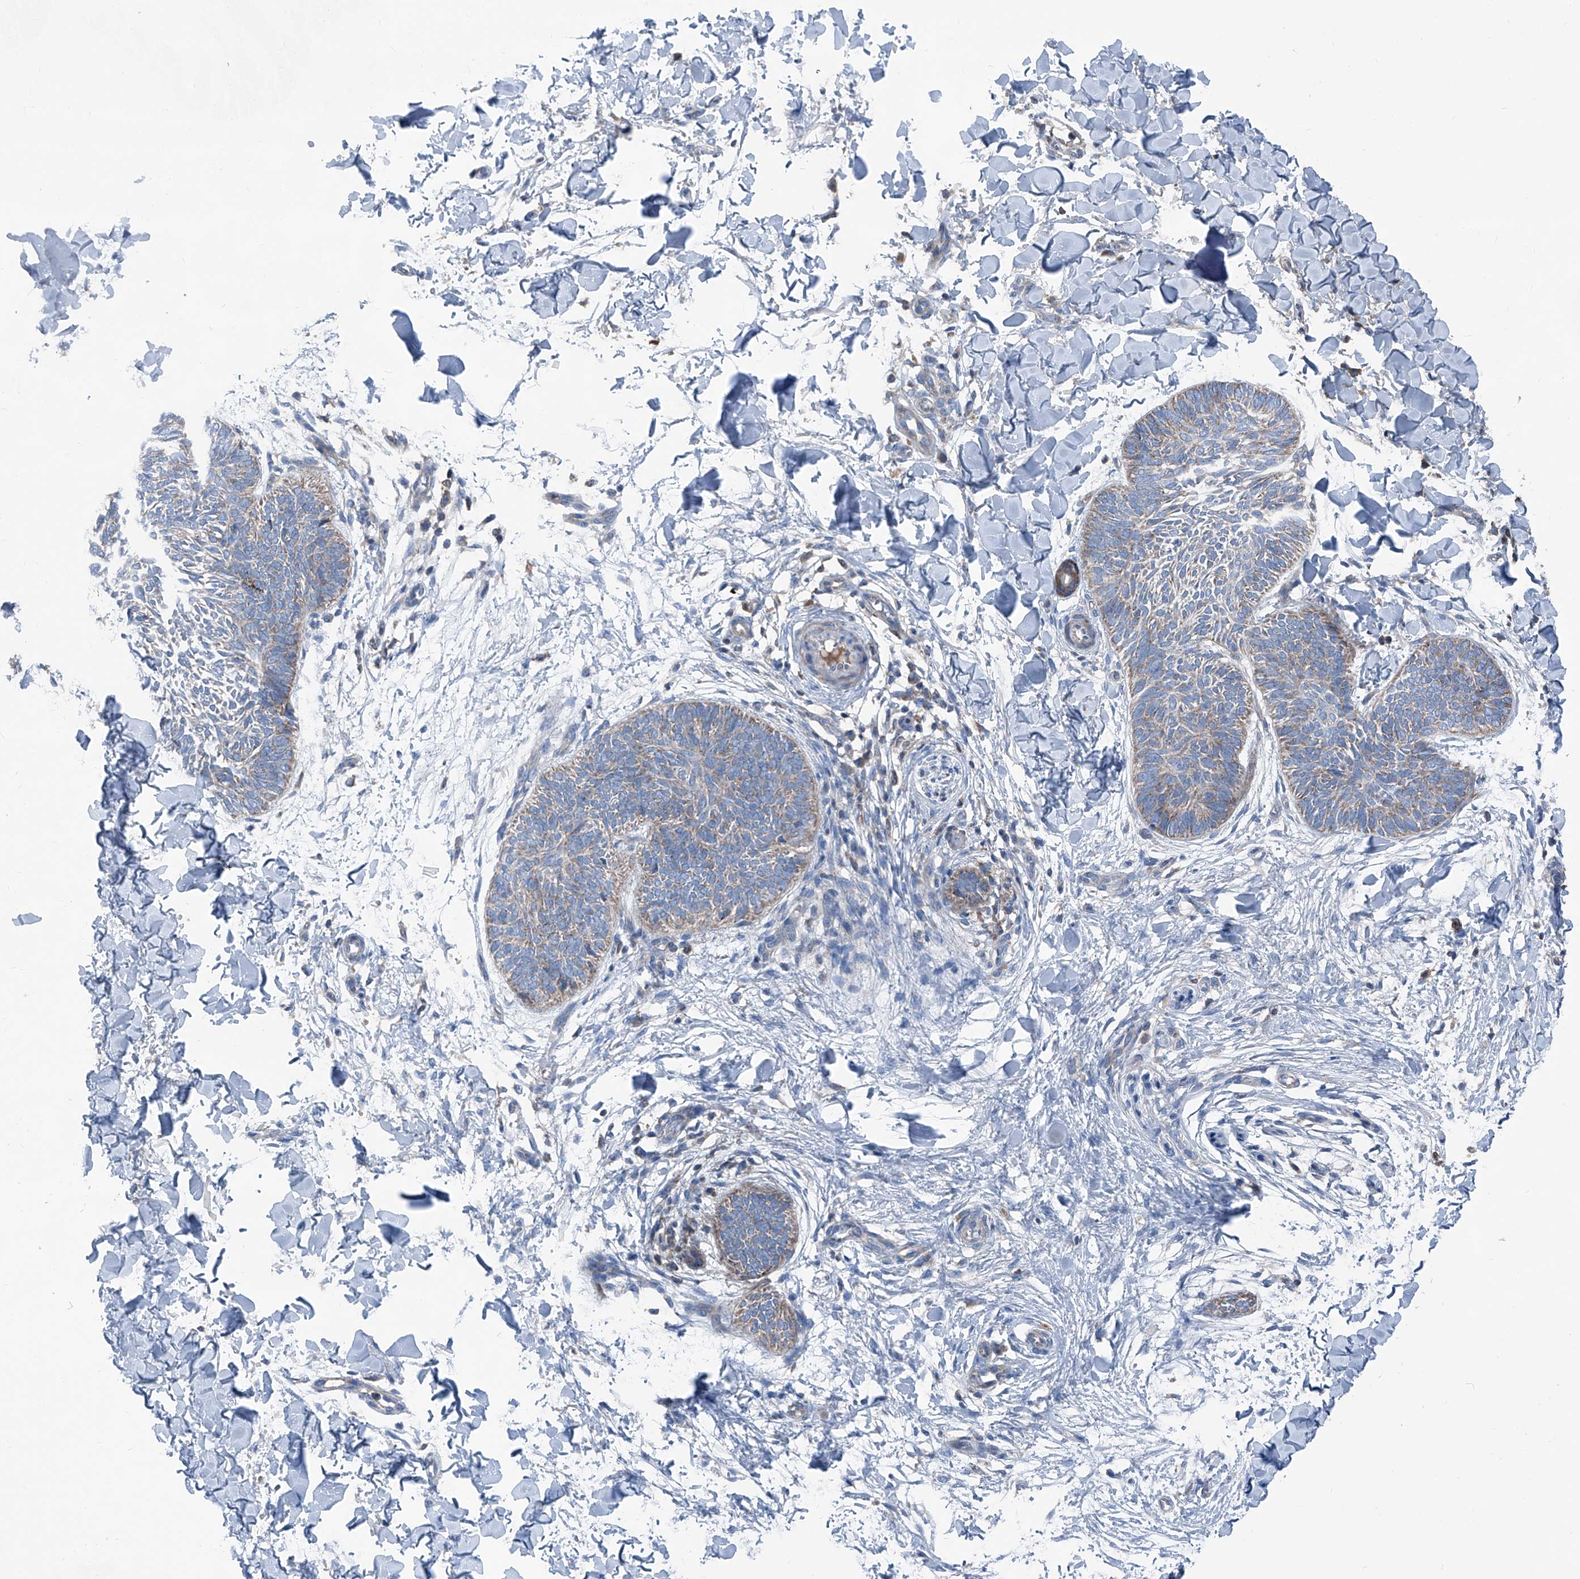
{"staining": {"intensity": "weak", "quantity": "25%-75%", "location": "cytoplasmic/membranous"}, "tissue": "skin cancer", "cell_type": "Tumor cells", "image_type": "cancer", "snomed": [{"axis": "morphology", "description": "Normal tissue, NOS"}, {"axis": "morphology", "description": "Basal cell carcinoma"}, {"axis": "topography", "description": "Skin"}], "caption": "Skin basal cell carcinoma was stained to show a protein in brown. There is low levels of weak cytoplasmic/membranous staining in approximately 25%-75% of tumor cells.", "gene": "GPAT3", "patient": {"sex": "male", "age": 50}}